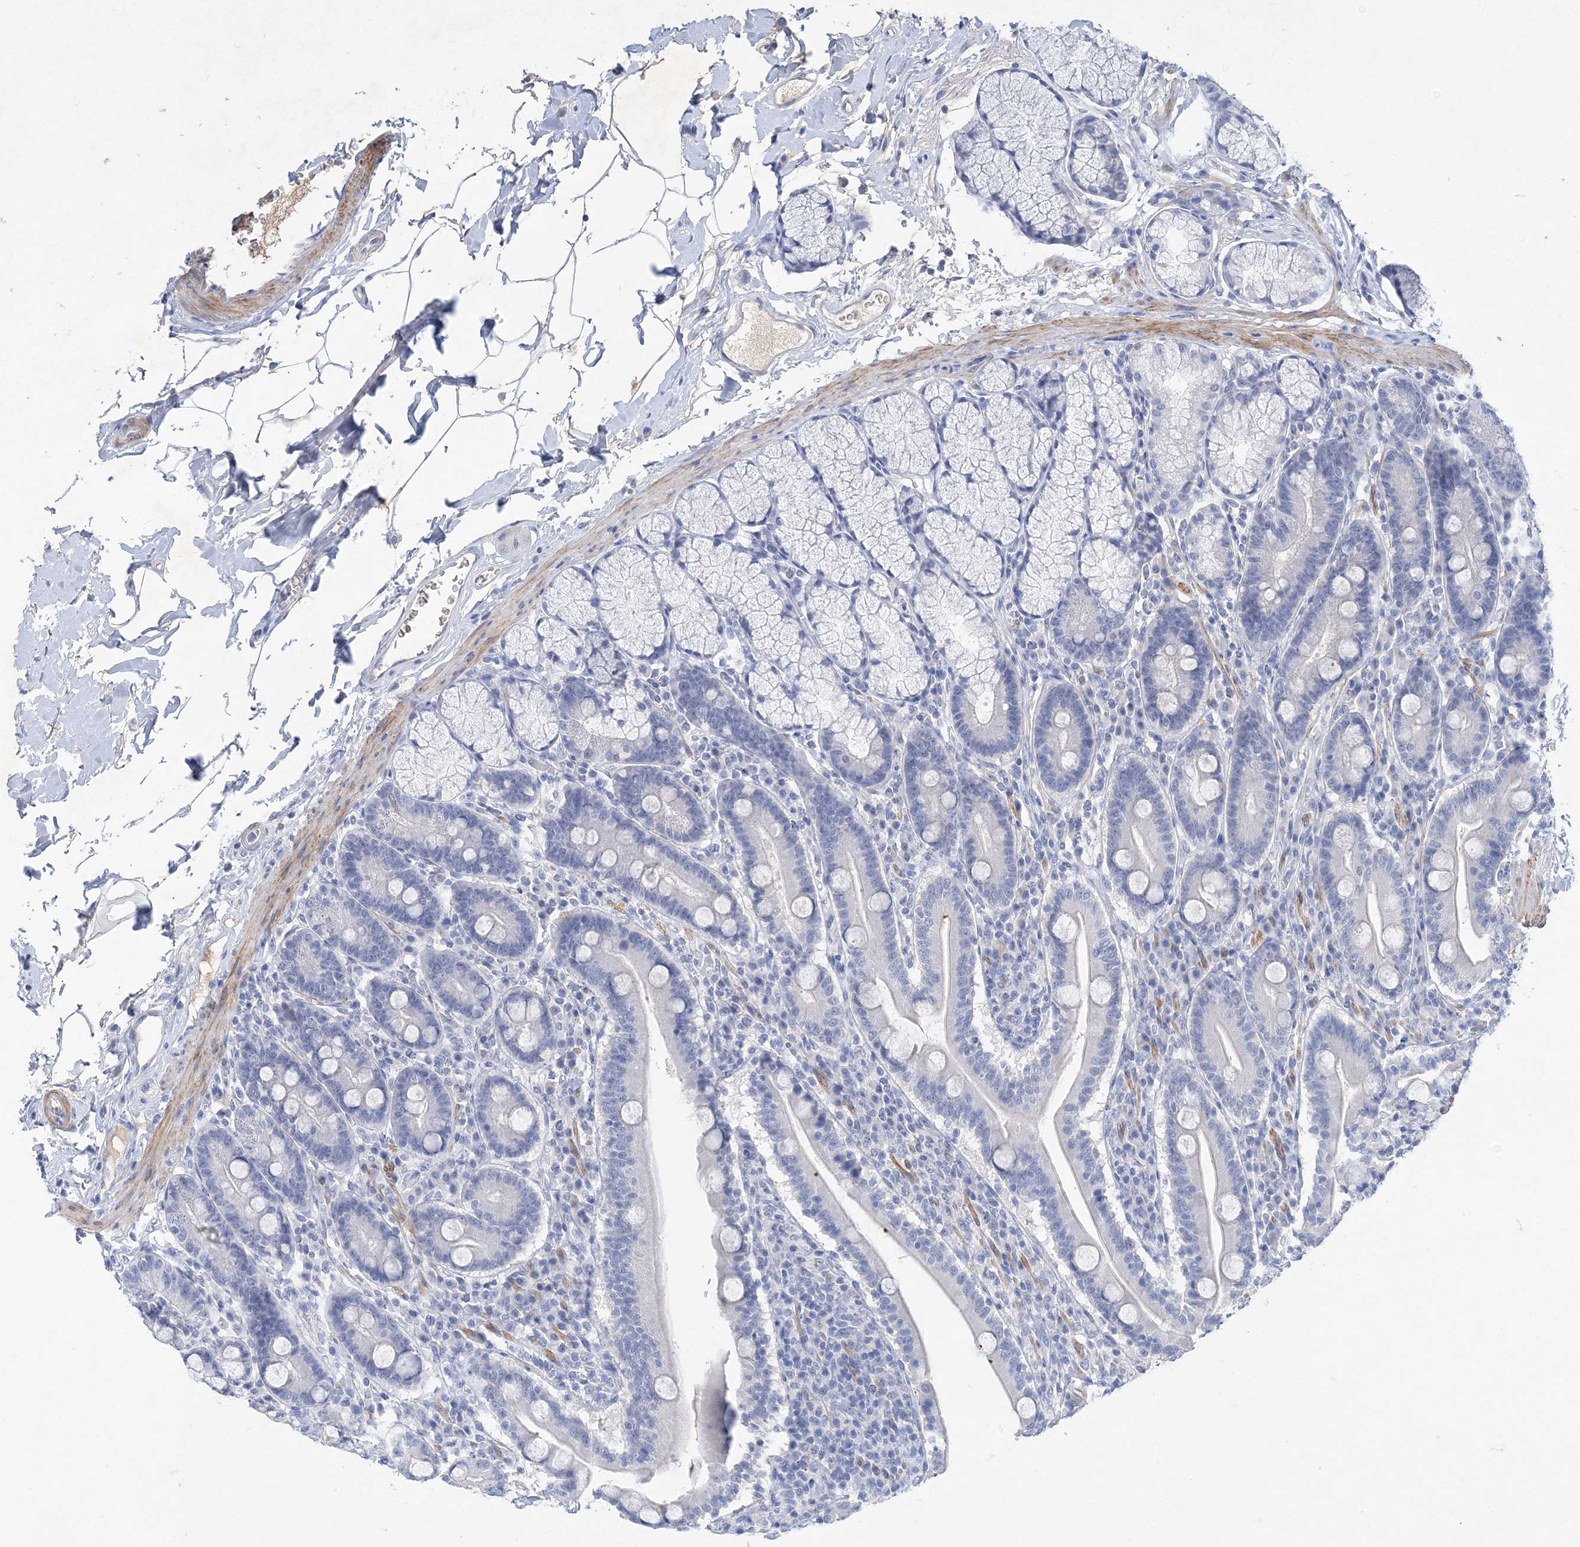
{"staining": {"intensity": "negative", "quantity": "none", "location": "none"}, "tissue": "duodenum", "cell_type": "Glandular cells", "image_type": "normal", "snomed": [{"axis": "morphology", "description": "Normal tissue, NOS"}, {"axis": "topography", "description": "Duodenum"}], "caption": "This image is of unremarkable duodenum stained with immunohistochemistry (IHC) to label a protein in brown with the nuclei are counter-stained blue. There is no staining in glandular cells. (Brightfield microscopy of DAB (3,3'-diaminobenzidine) immunohistochemistry (IHC) at high magnification).", "gene": "C11orf58", "patient": {"sex": "male", "age": 35}}